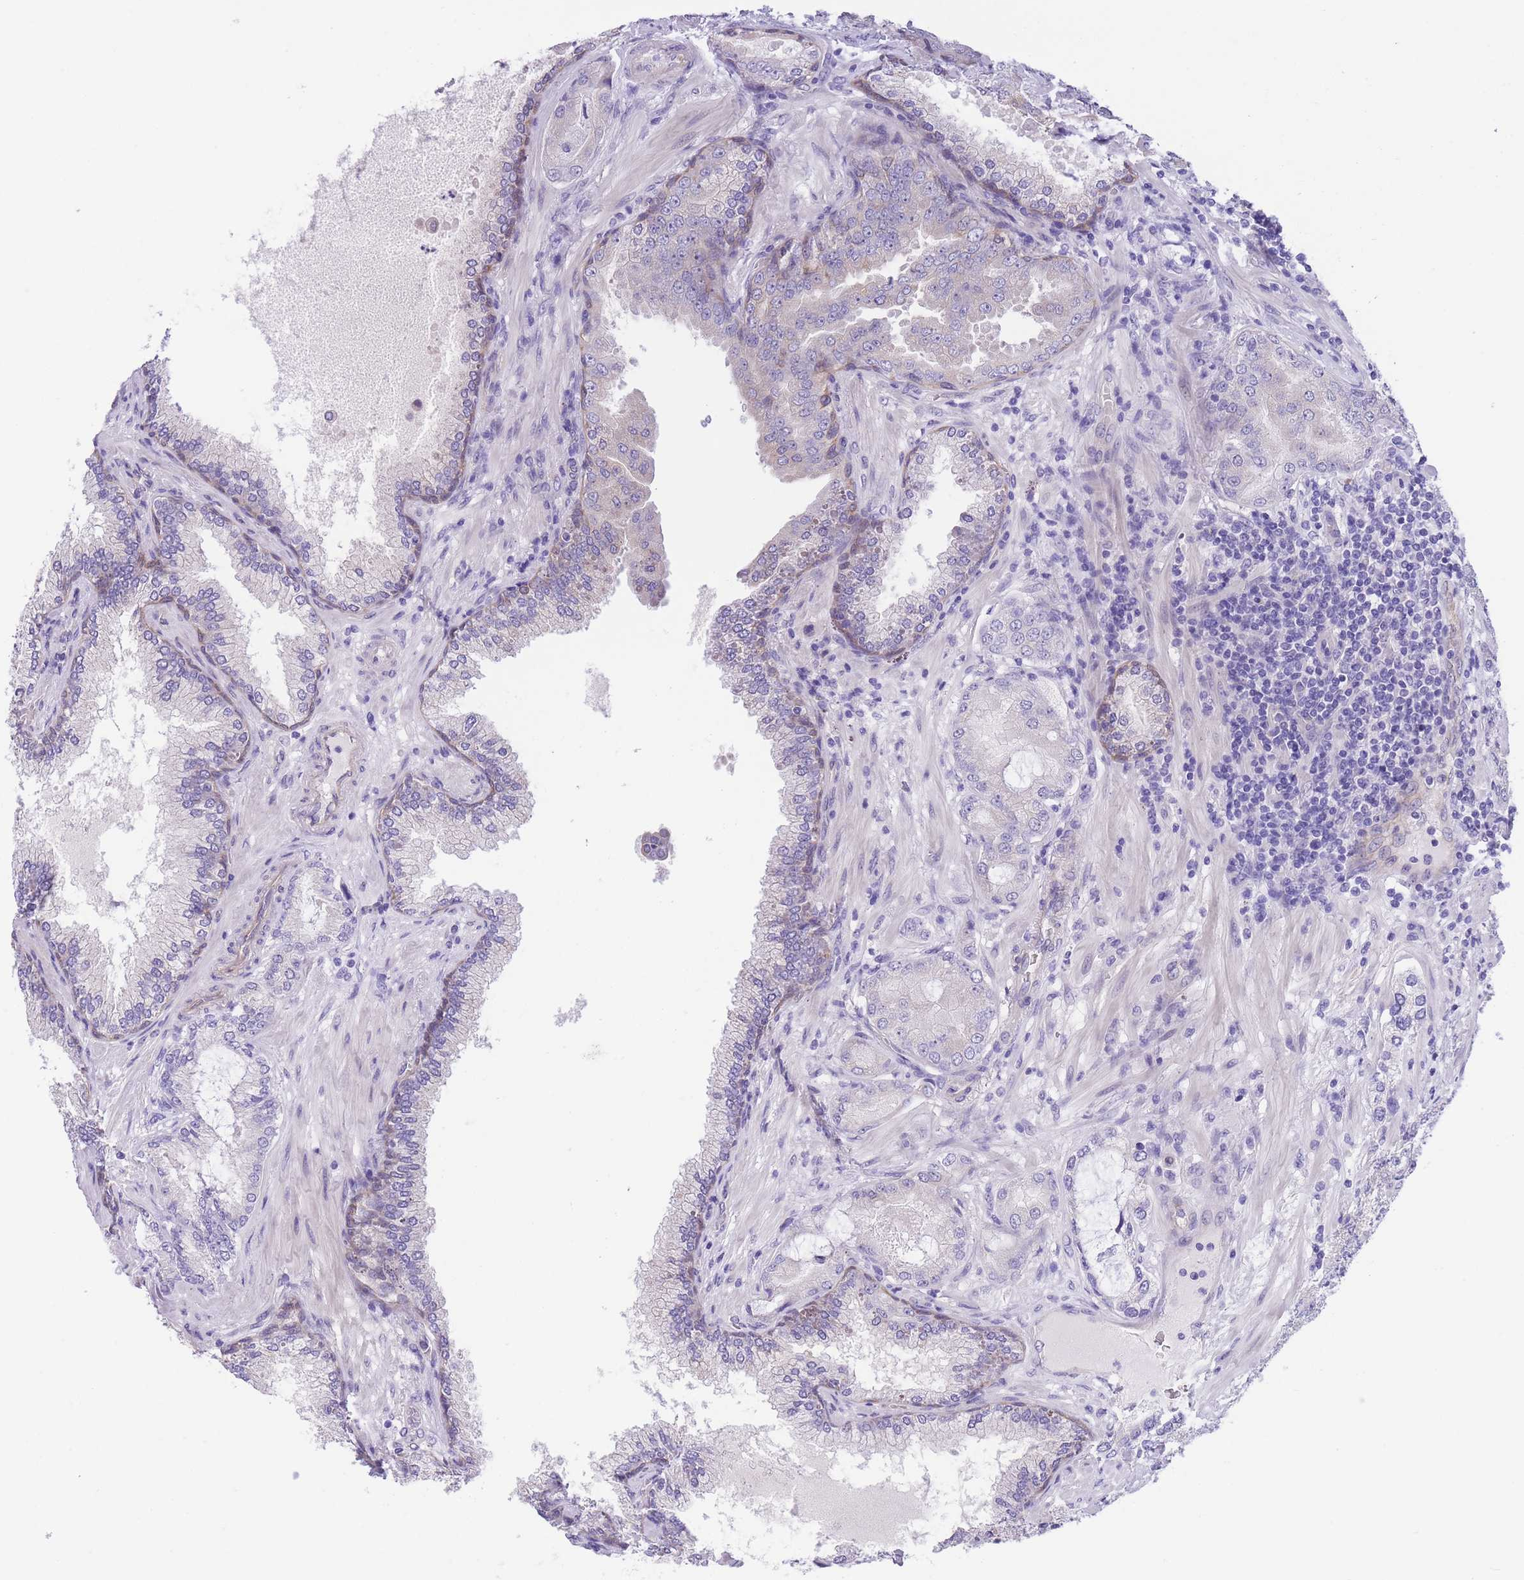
{"staining": {"intensity": "negative", "quantity": "none", "location": "none"}, "tissue": "prostate cancer", "cell_type": "Tumor cells", "image_type": "cancer", "snomed": [{"axis": "morphology", "description": "Adenocarcinoma, High grade"}, {"axis": "topography", "description": "Prostate"}], "caption": "Immunohistochemical staining of prostate cancer shows no significant positivity in tumor cells. (DAB immunohistochemistry with hematoxylin counter stain).", "gene": "WWOX", "patient": {"sex": "male", "age": 68}}